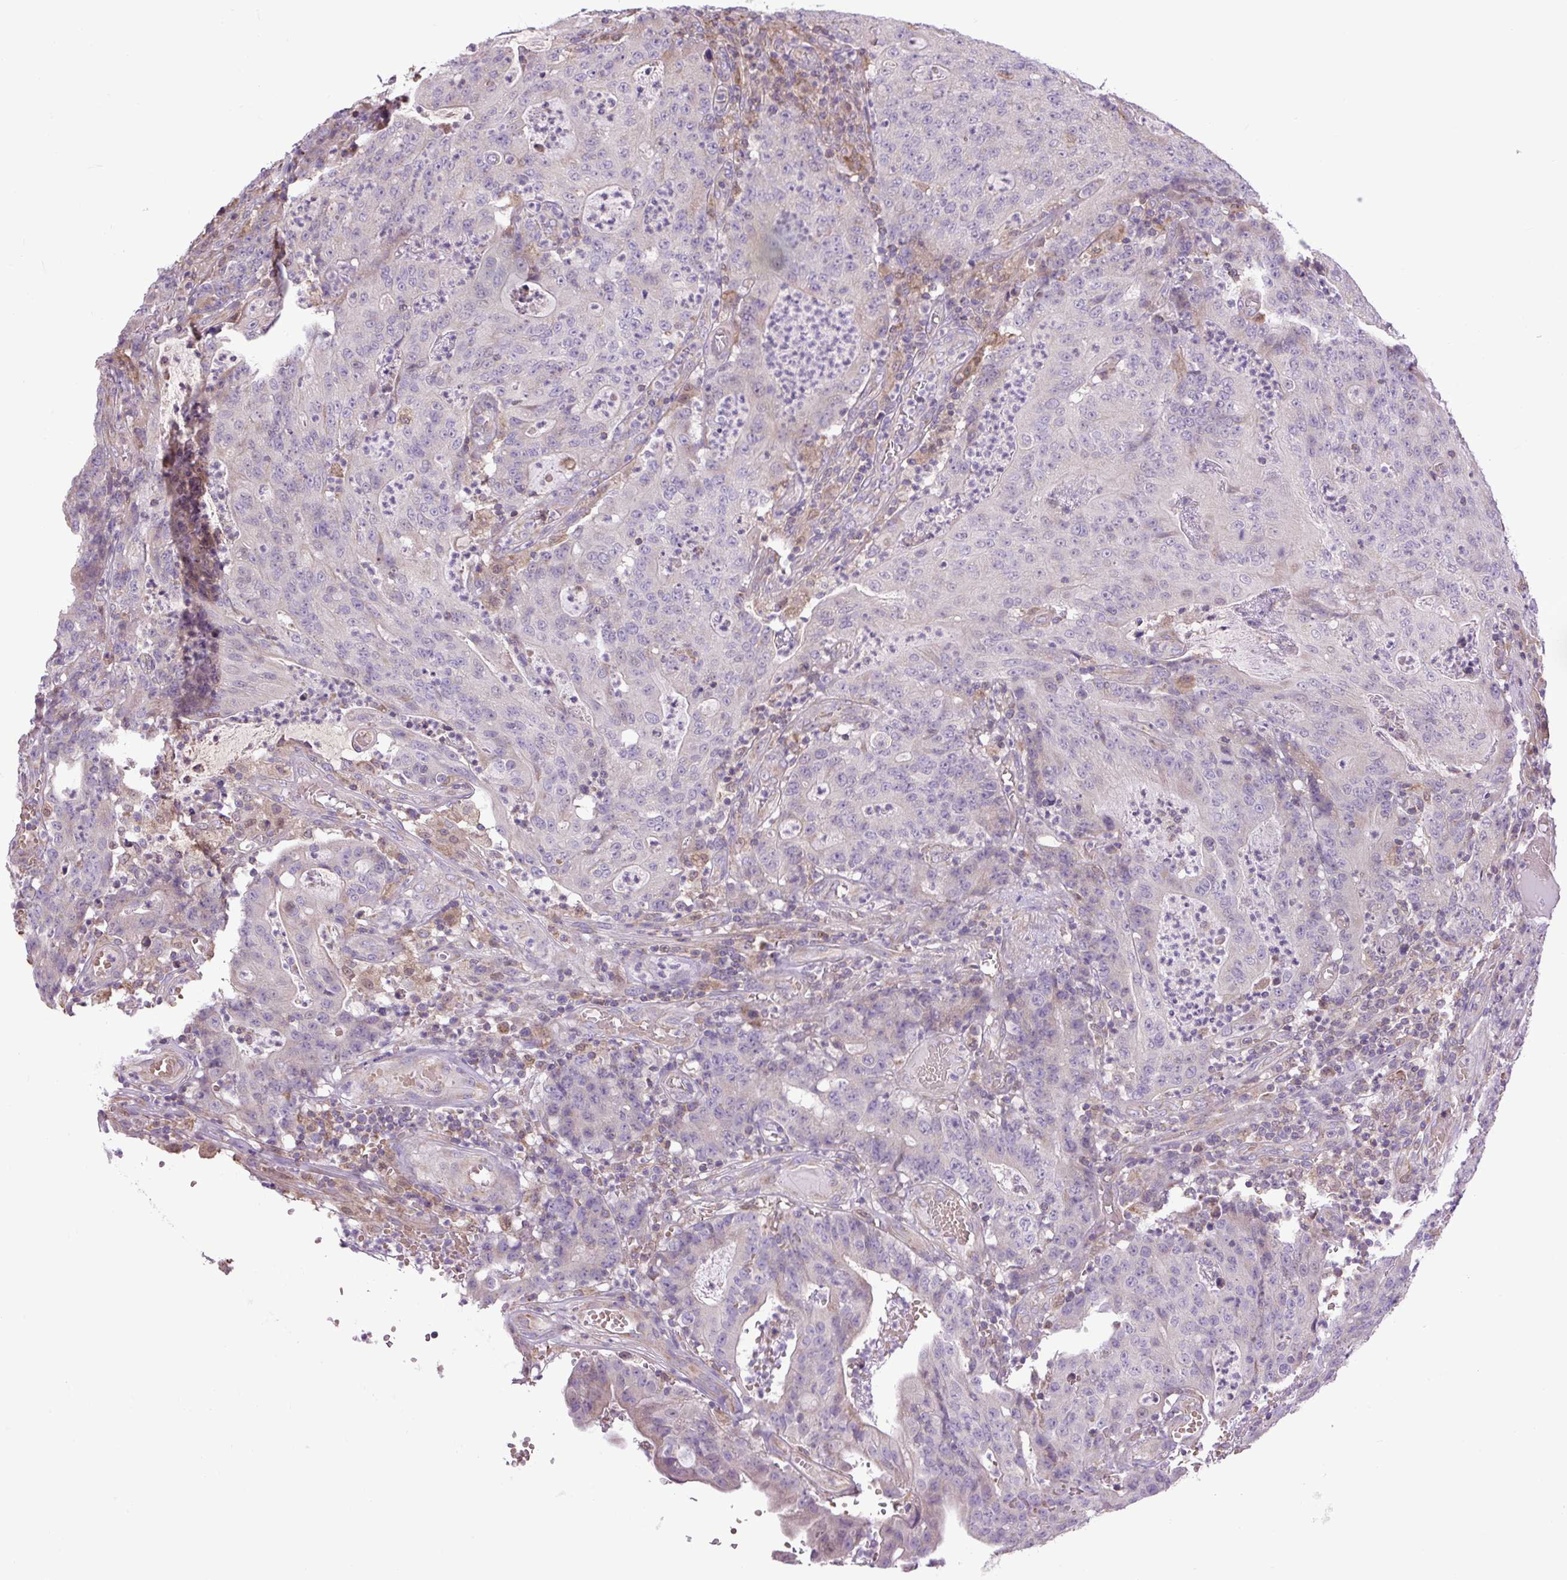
{"staining": {"intensity": "negative", "quantity": "none", "location": "none"}, "tissue": "colorectal cancer", "cell_type": "Tumor cells", "image_type": "cancer", "snomed": [{"axis": "morphology", "description": "Adenocarcinoma, NOS"}, {"axis": "topography", "description": "Colon"}], "caption": "IHC histopathology image of neoplastic tissue: colorectal cancer (adenocarcinoma) stained with DAB displays no significant protein expression in tumor cells.", "gene": "PLCG1", "patient": {"sex": "male", "age": 83}}